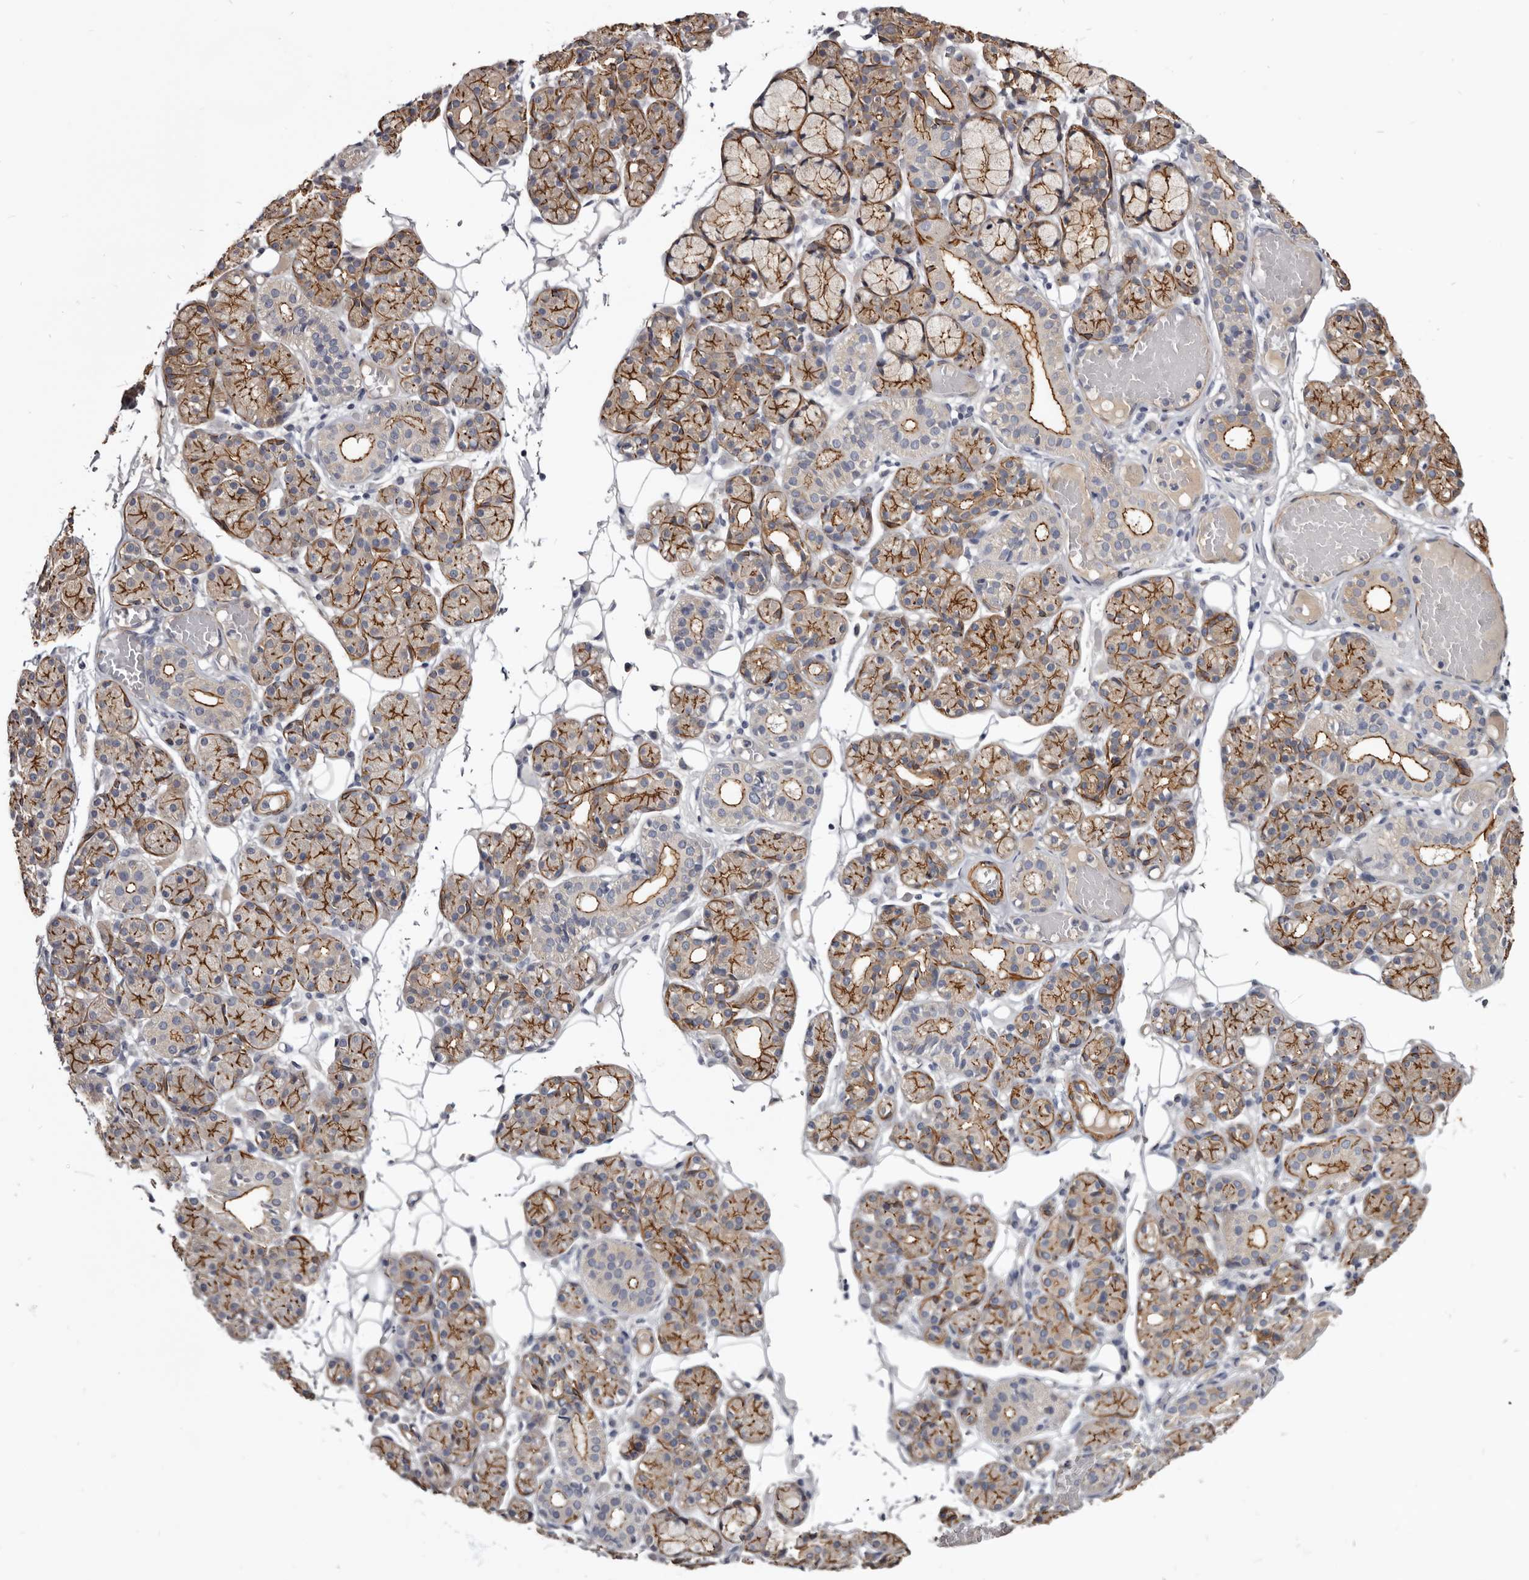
{"staining": {"intensity": "strong", "quantity": "25%-75%", "location": "cytoplasmic/membranous"}, "tissue": "salivary gland", "cell_type": "Glandular cells", "image_type": "normal", "snomed": [{"axis": "morphology", "description": "Normal tissue, NOS"}, {"axis": "topography", "description": "Salivary gland"}], "caption": "Immunohistochemistry (IHC) micrograph of normal salivary gland: human salivary gland stained using IHC exhibits high levels of strong protein expression localized specifically in the cytoplasmic/membranous of glandular cells, appearing as a cytoplasmic/membranous brown color.", "gene": "CGN", "patient": {"sex": "male", "age": 63}}